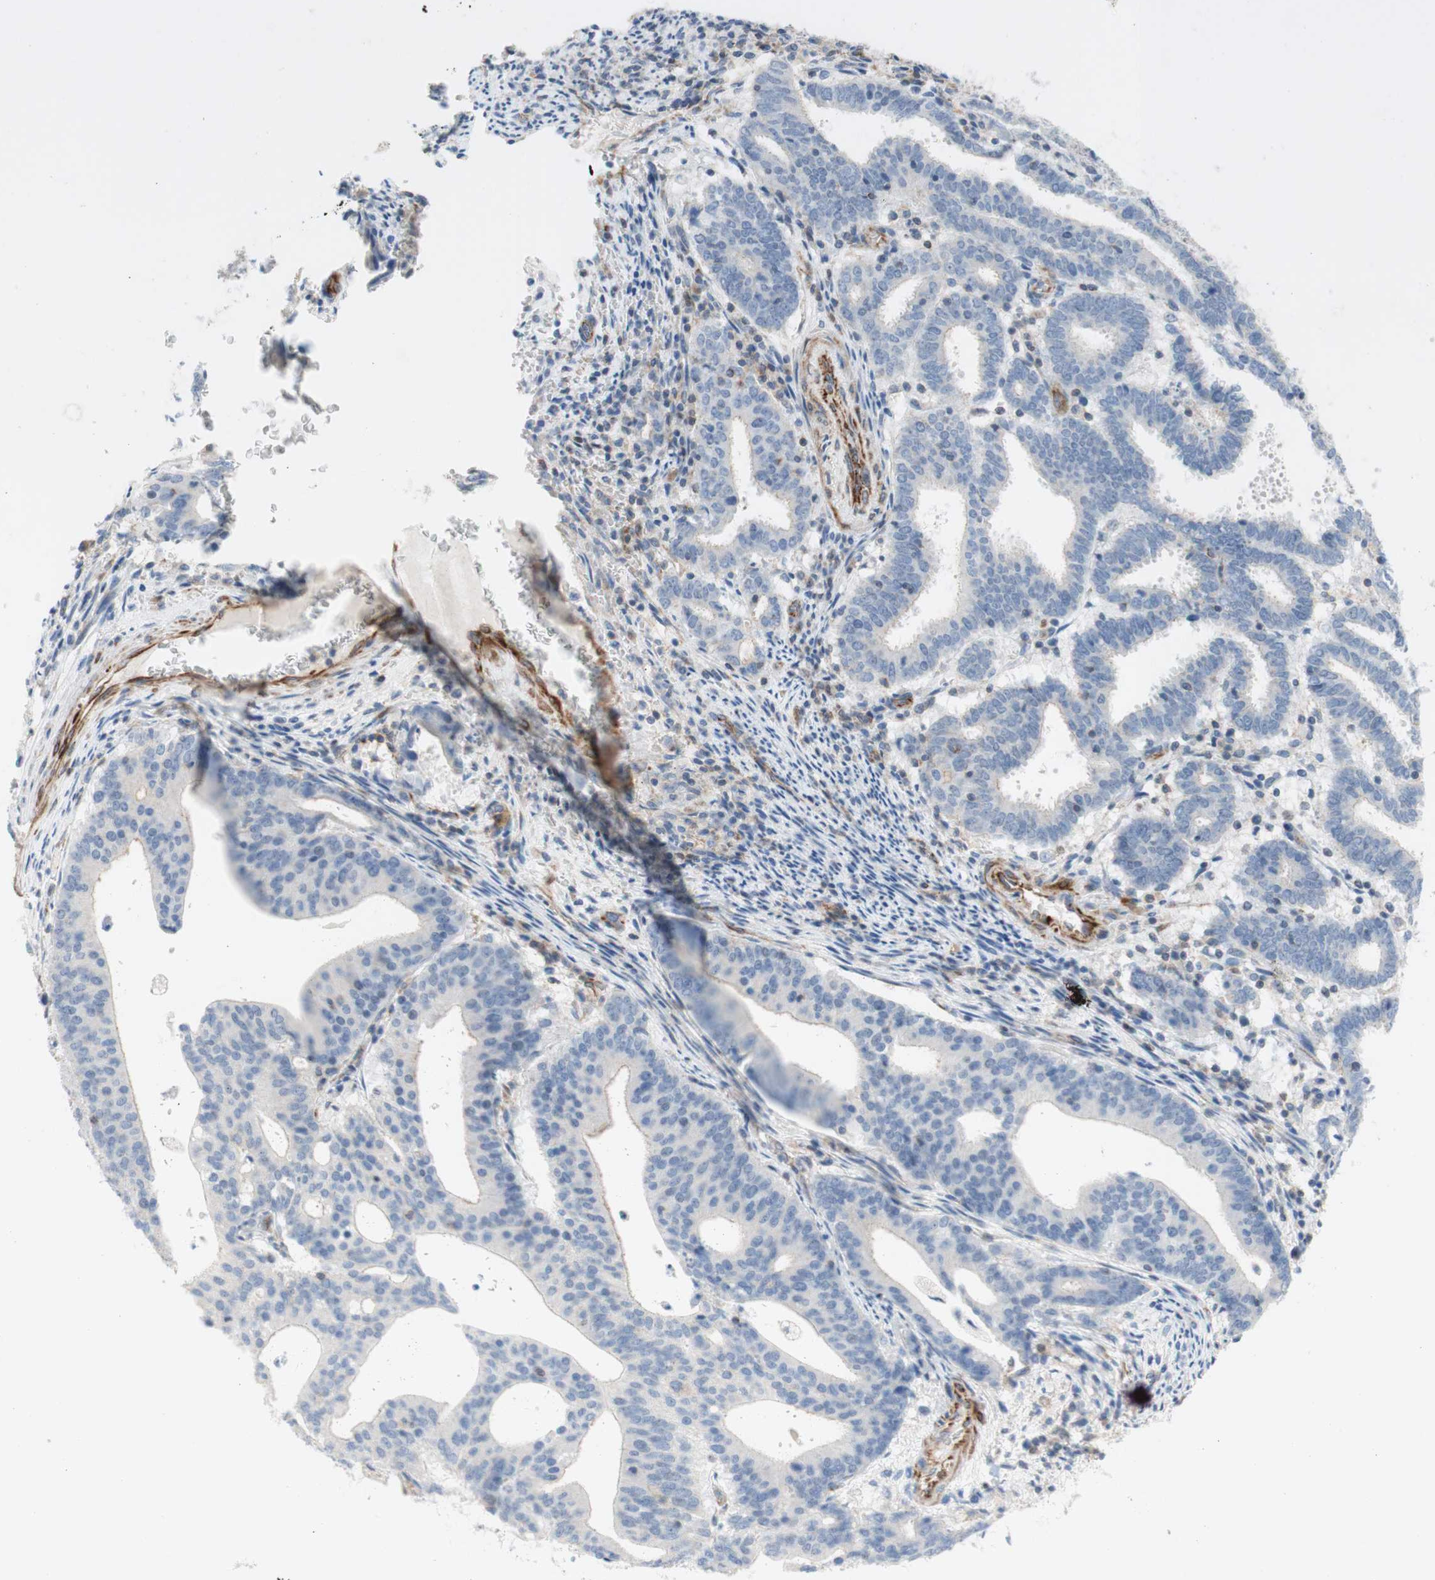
{"staining": {"intensity": "negative", "quantity": "none", "location": "none"}, "tissue": "endometrial cancer", "cell_type": "Tumor cells", "image_type": "cancer", "snomed": [{"axis": "morphology", "description": "Adenocarcinoma, NOS"}, {"axis": "topography", "description": "Uterus"}], "caption": "Immunohistochemical staining of endometrial cancer exhibits no significant staining in tumor cells. (DAB immunohistochemistry (IHC) visualized using brightfield microscopy, high magnification).", "gene": "POU2AF1", "patient": {"sex": "female", "age": 83}}